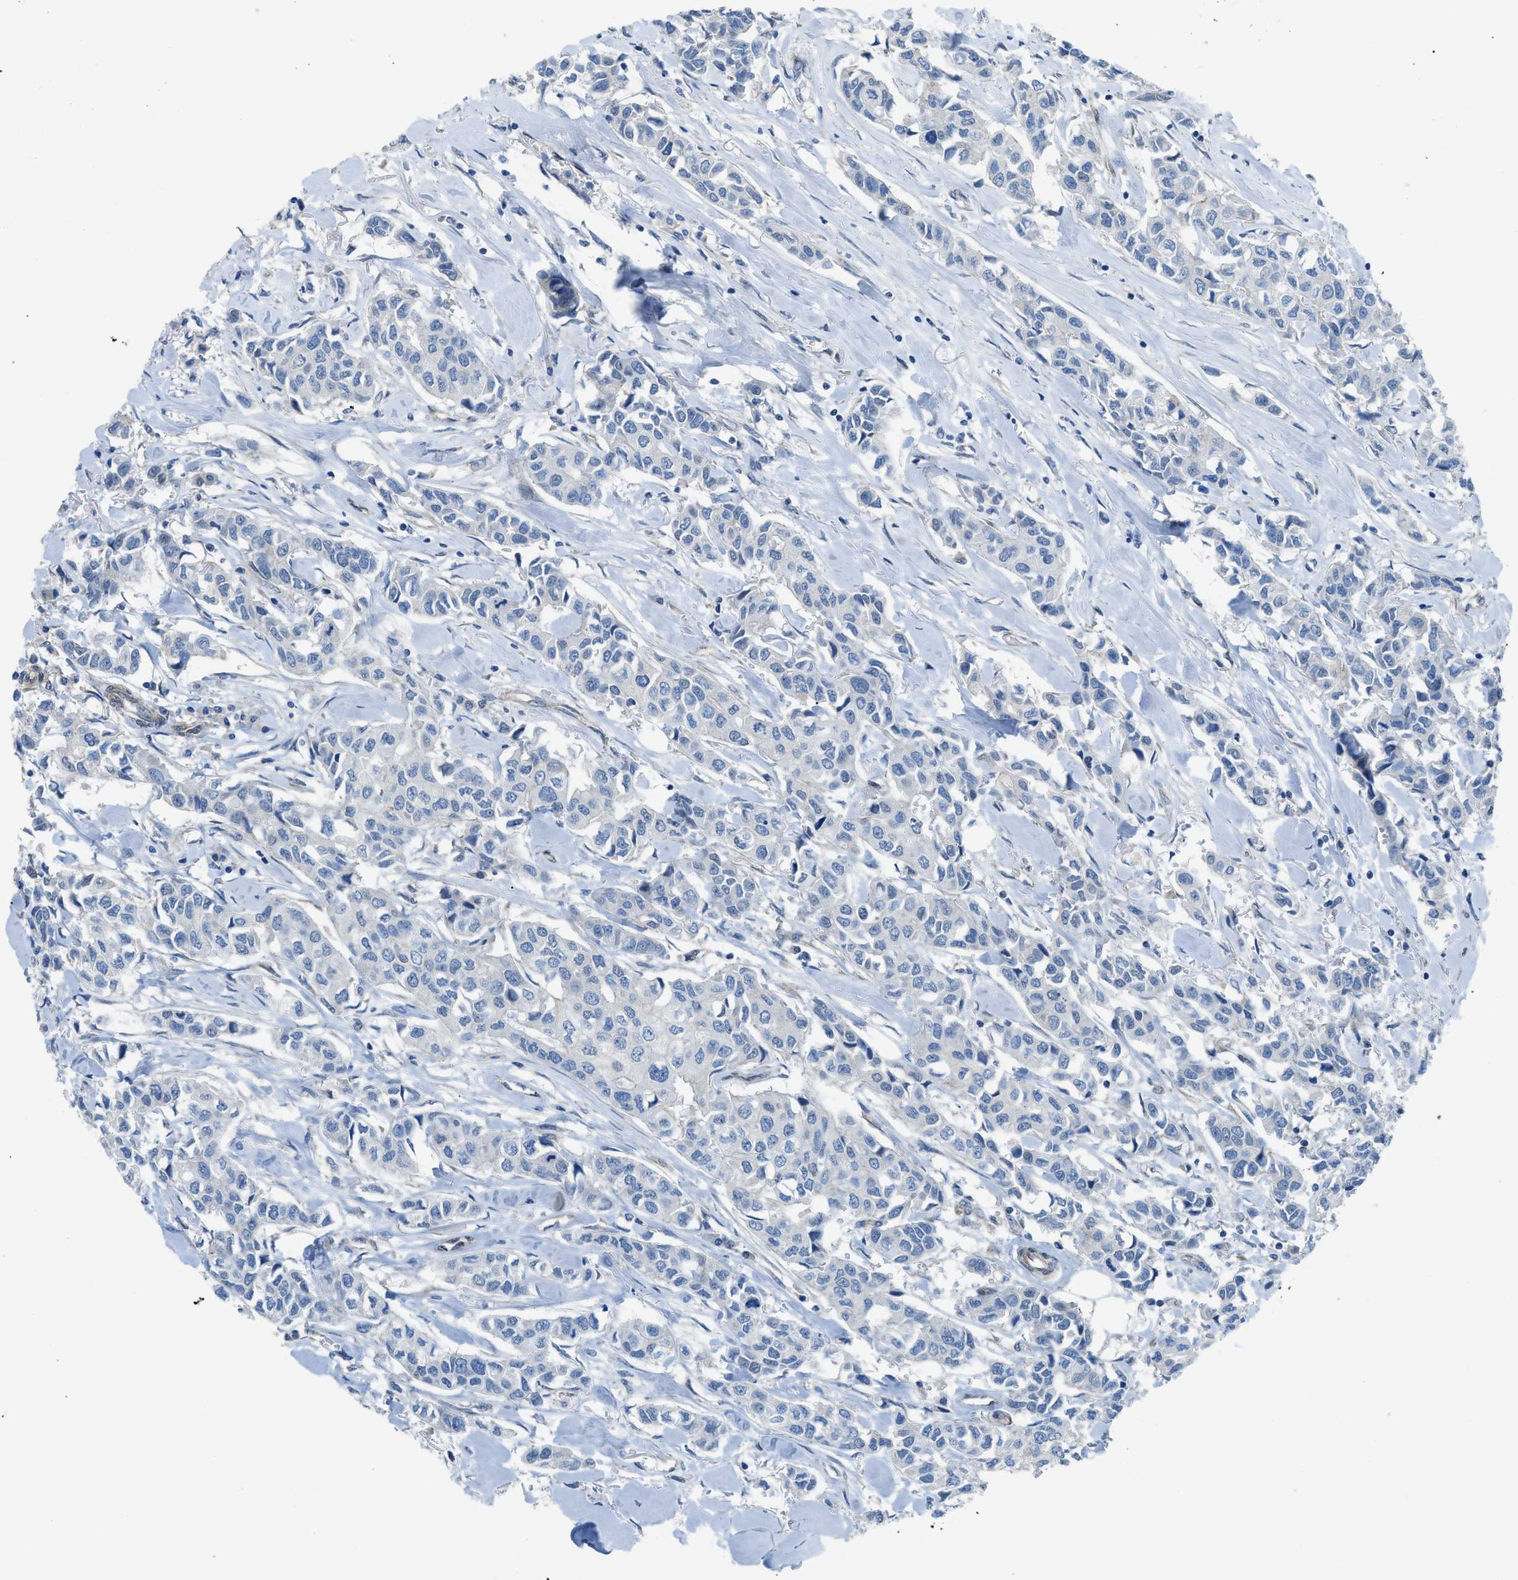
{"staining": {"intensity": "negative", "quantity": "none", "location": "none"}, "tissue": "breast cancer", "cell_type": "Tumor cells", "image_type": "cancer", "snomed": [{"axis": "morphology", "description": "Duct carcinoma"}, {"axis": "topography", "description": "Breast"}], "caption": "The immunohistochemistry (IHC) image has no significant staining in tumor cells of breast cancer tissue.", "gene": "PRKN", "patient": {"sex": "female", "age": 80}}